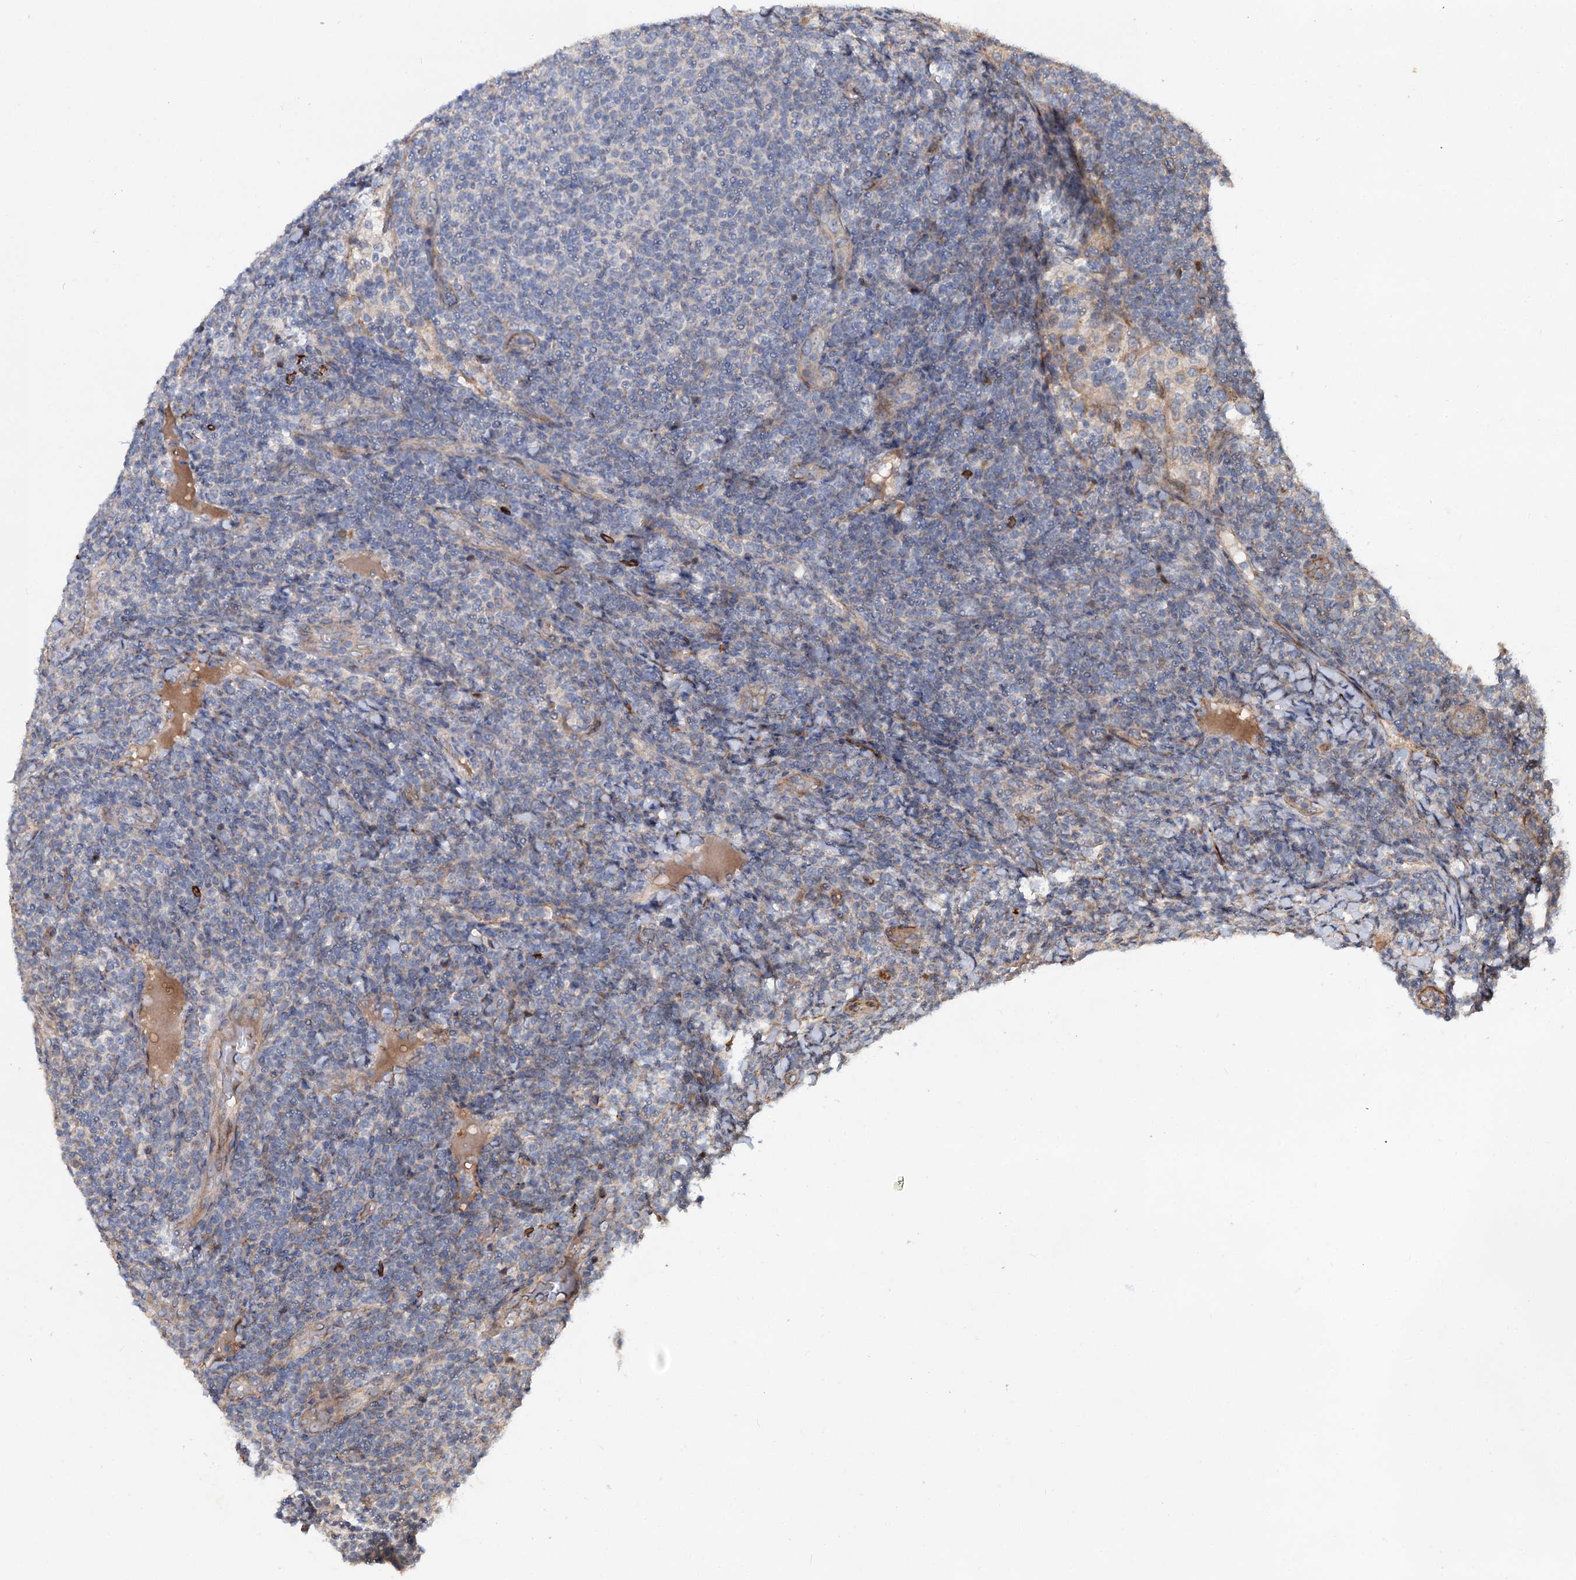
{"staining": {"intensity": "negative", "quantity": "none", "location": "none"}, "tissue": "lymphoma", "cell_type": "Tumor cells", "image_type": "cancer", "snomed": [{"axis": "morphology", "description": "Malignant lymphoma, non-Hodgkin's type, Low grade"}, {"axis": "topography", "description": "Lymph node"}], "caption": "High power microscopy photomicrograph of an immunohistochemistry micrograph of malignant lymphoma, non-Hodgkin's type (low-grade), revealing no significant staining in tumor cells.", "gene": "PTDSS2", "patient": {"sex": "male", "age": 66}}